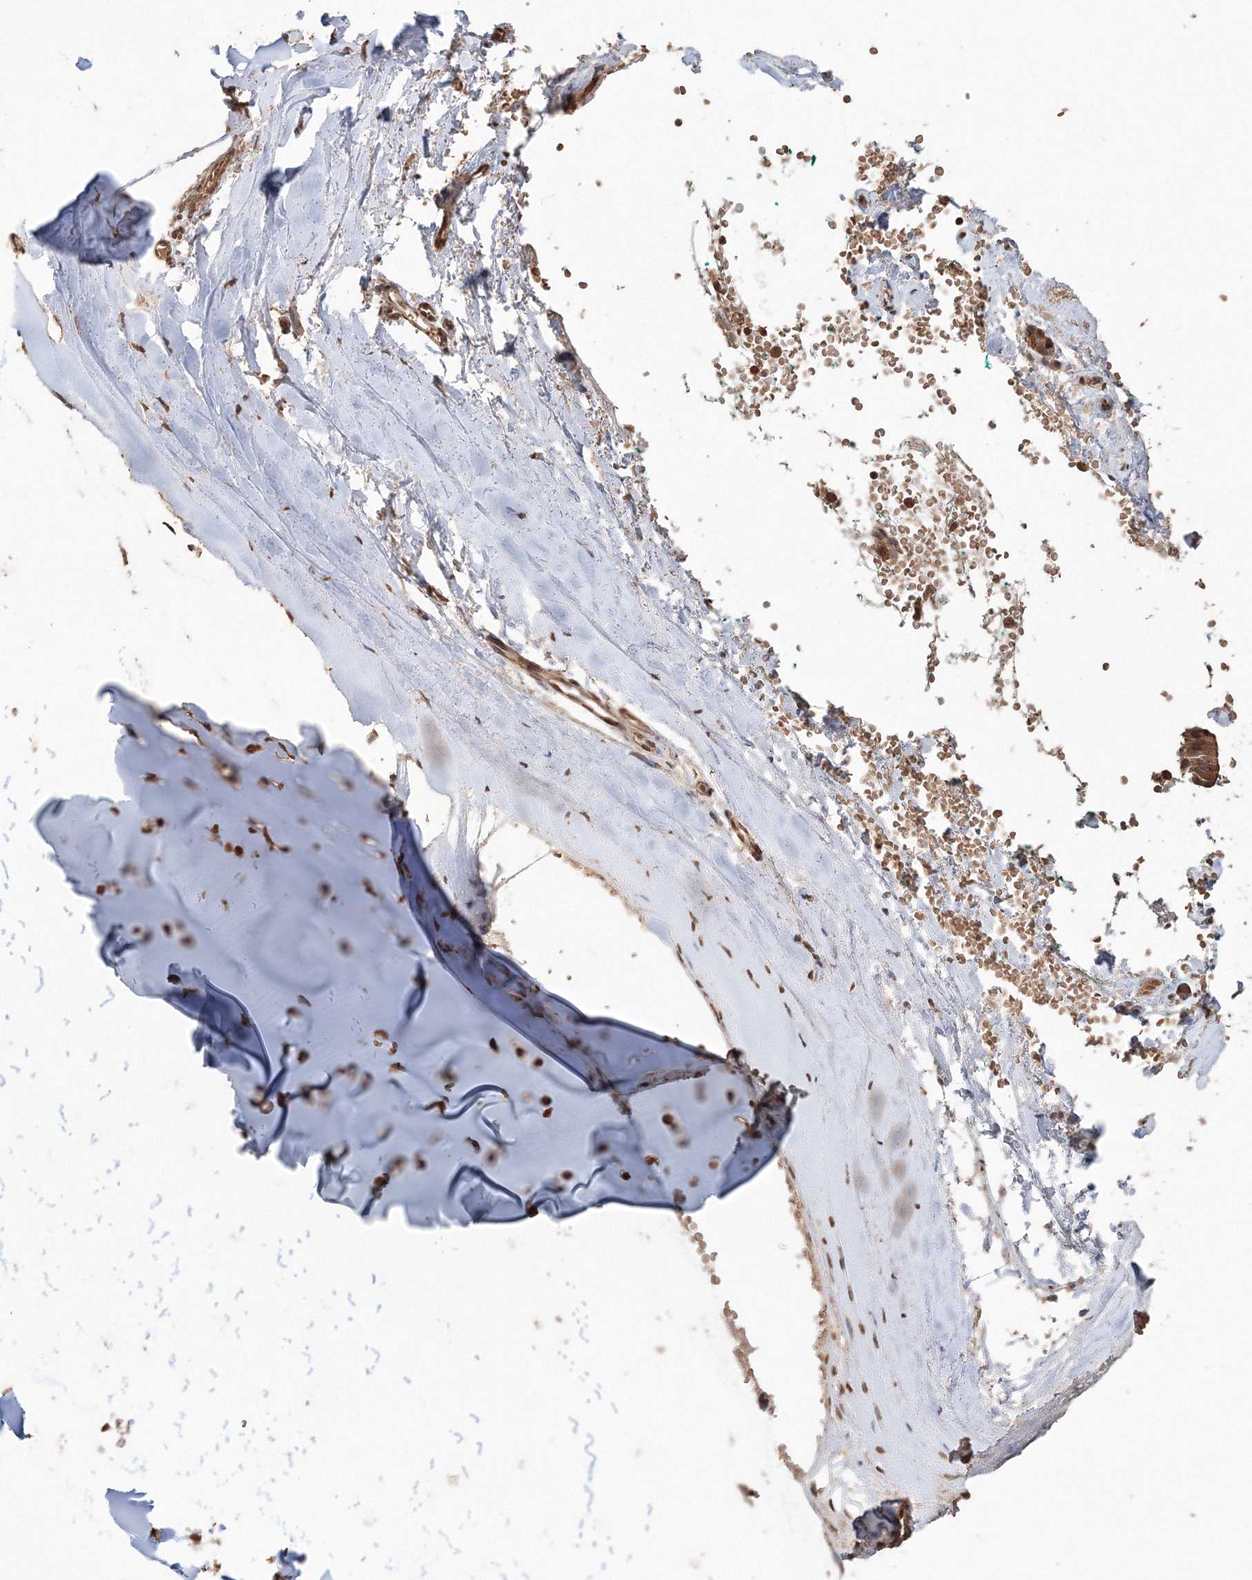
{"staining": {"intensity": "moderate", "quantity": "25%-75%", "location": "cytoplasmic/membranous"}, "tissue": "adipose tissue", "cell_type": "Adipocytes", "image_type": "normal", "snomed": [{"axis": "morphology", "description": "Normal tissue, NOS"}, {"axis": "morphology", "description": "Basal cell carcinoma"}, {"axis": "topography", "description": "Cartilage tissue"}, {"axis": "topography", "description": "Nasopharynx"}, {"axis": "topography", "description": "Oral tissue"}], "caption": "A high-resolution micrograph shows immunohistochemistry (IHC) staining of unremarkable adipose tissue, which displays moderate cytoplasmic/membranous staining in approximately 25%-75% of adipocytes.", "gene": "CCDC122", "patient": {"sex": "female", "age": 77}}